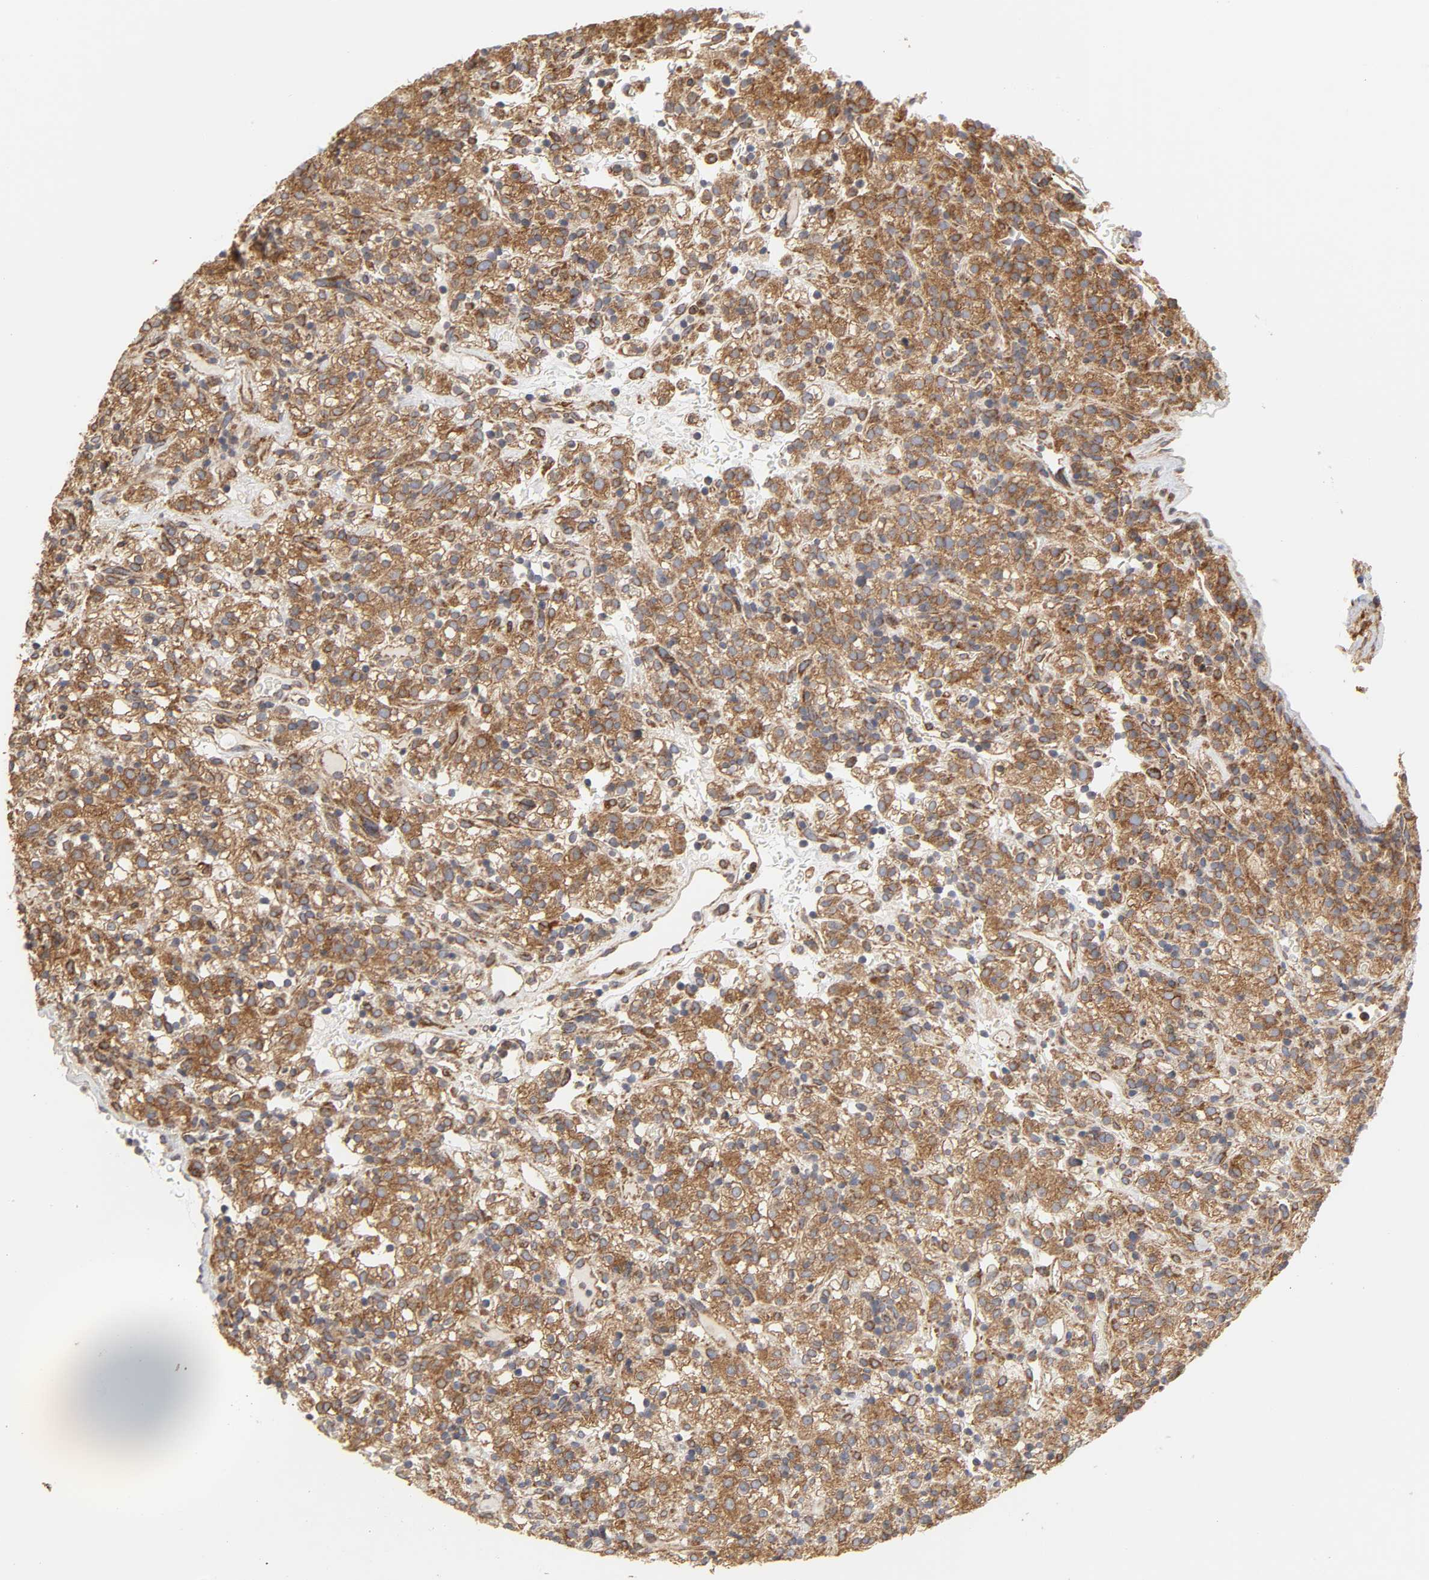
{"staining": {"intensity": "moderate", "quantity": ">75%", "location": "cytoplasmic/membranous"}, "tissue": "renal cancer", "cell_type": "Tumor cells", "image_type": "cancer", "snomed": [{"axis": "morphology", "description": "Normal tissue, NOS"}, {"axis": "morphology", "description": "Adenocarcinoma, NOS"}, {"axis": "topography", "description": "Kidney"}], "caption": "Brown immunohistochemical staining in human renal cancer reveals moderate cytoplasmic/membranous positivity in approximately >75% of tumor cells.", "gene": "POR", "patient": {"sex": "female", "age": 72}}